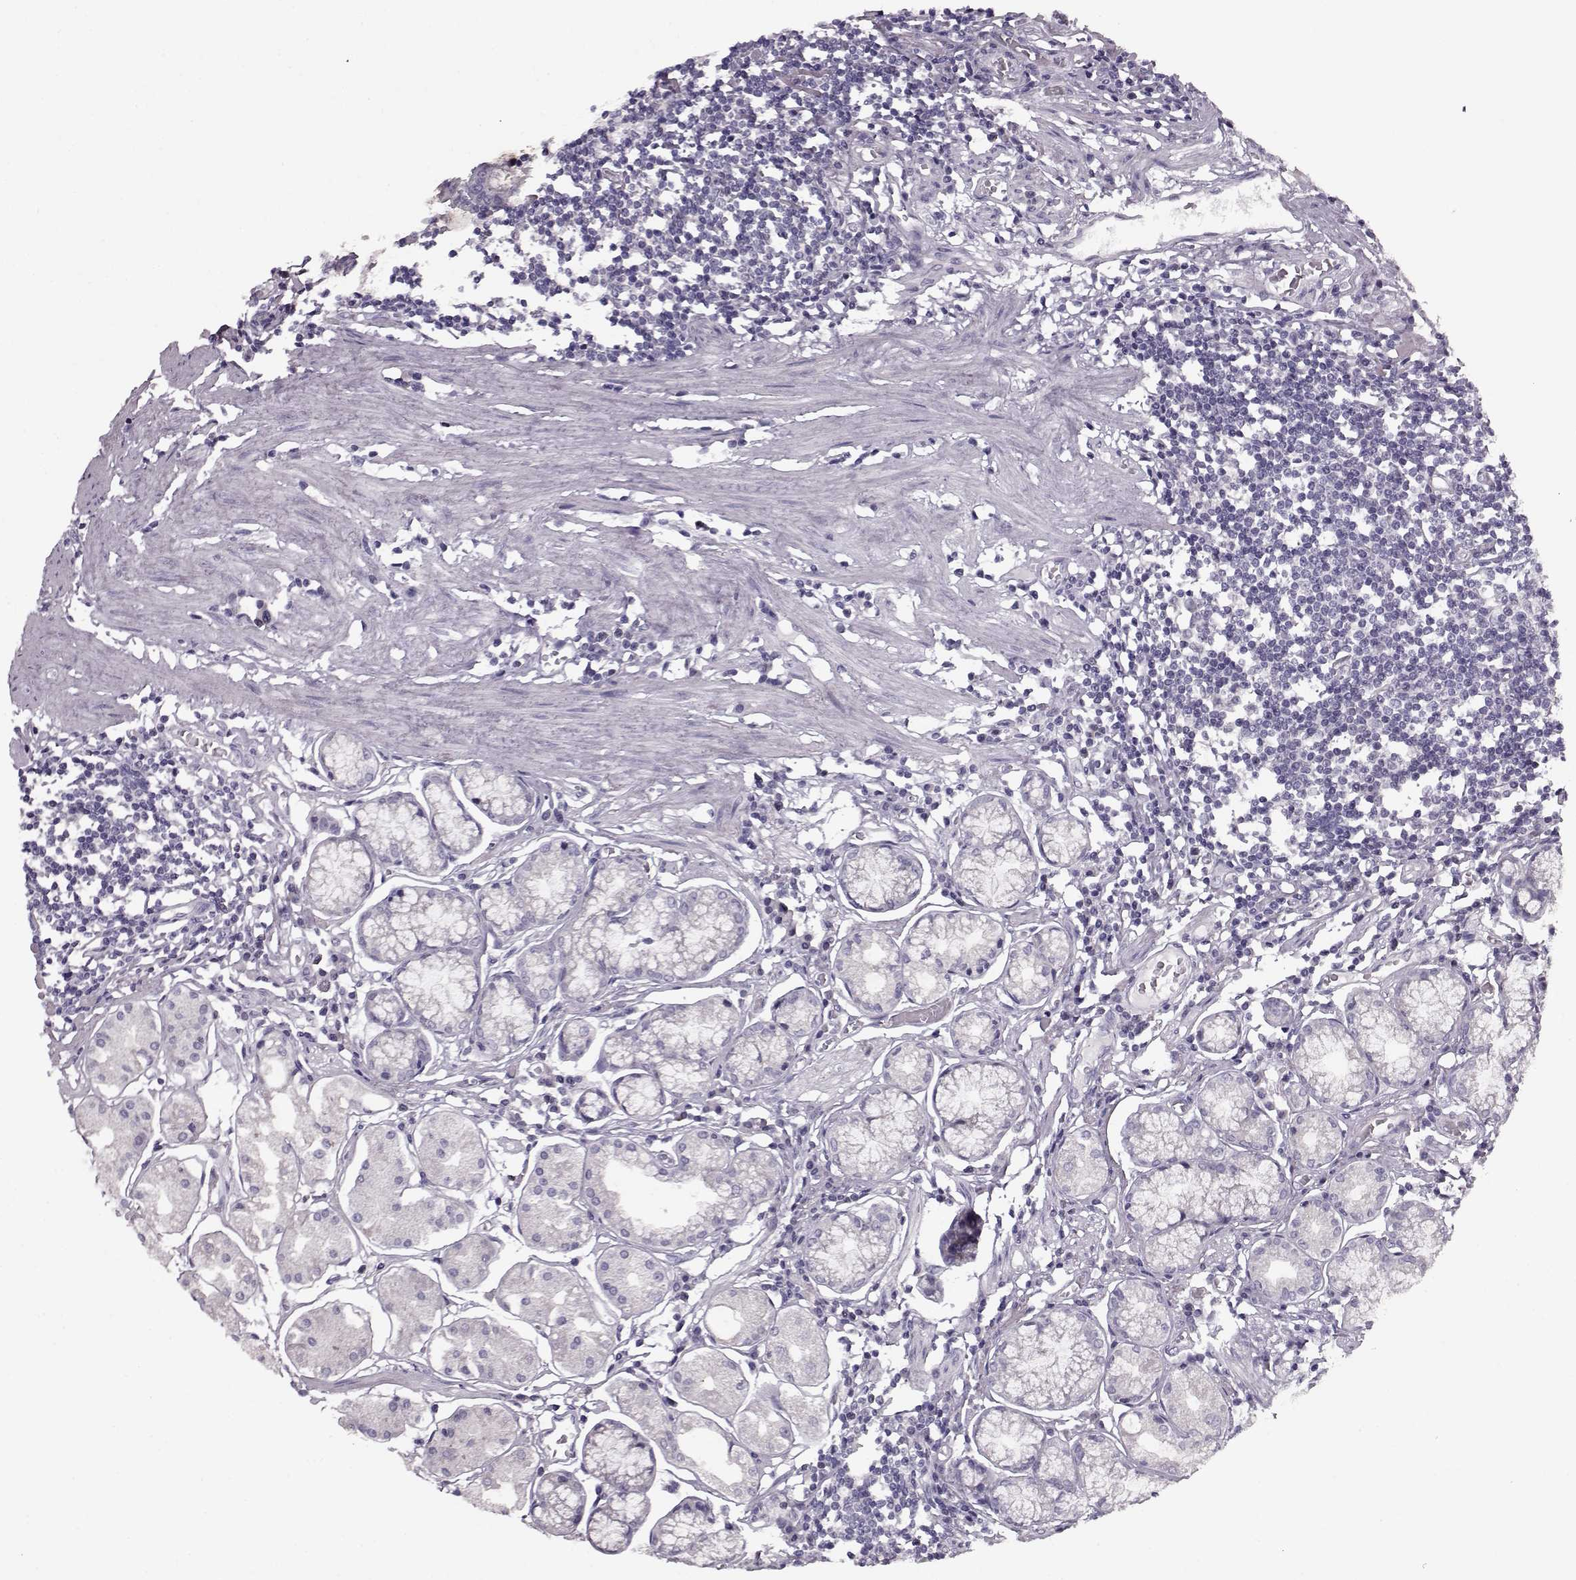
{"staining": {"intensity": "weak", "quantity": "<25%", "location": "cytoplasmic/membranous"}, "tissue": "stomach", "cell_type": "Glandular cells", "image_type": "normal", "snomed": [{"axis": "morphology", "description": "Normal tissue, NOS"}, {"axis": "topography", "description": "Stomach"}], "caption": "Stomach stained for a protein using IHC exhibits no positivity glandular cells.", "gene": "RP1L1", "patient": {"sex": "male", "age": 55}}